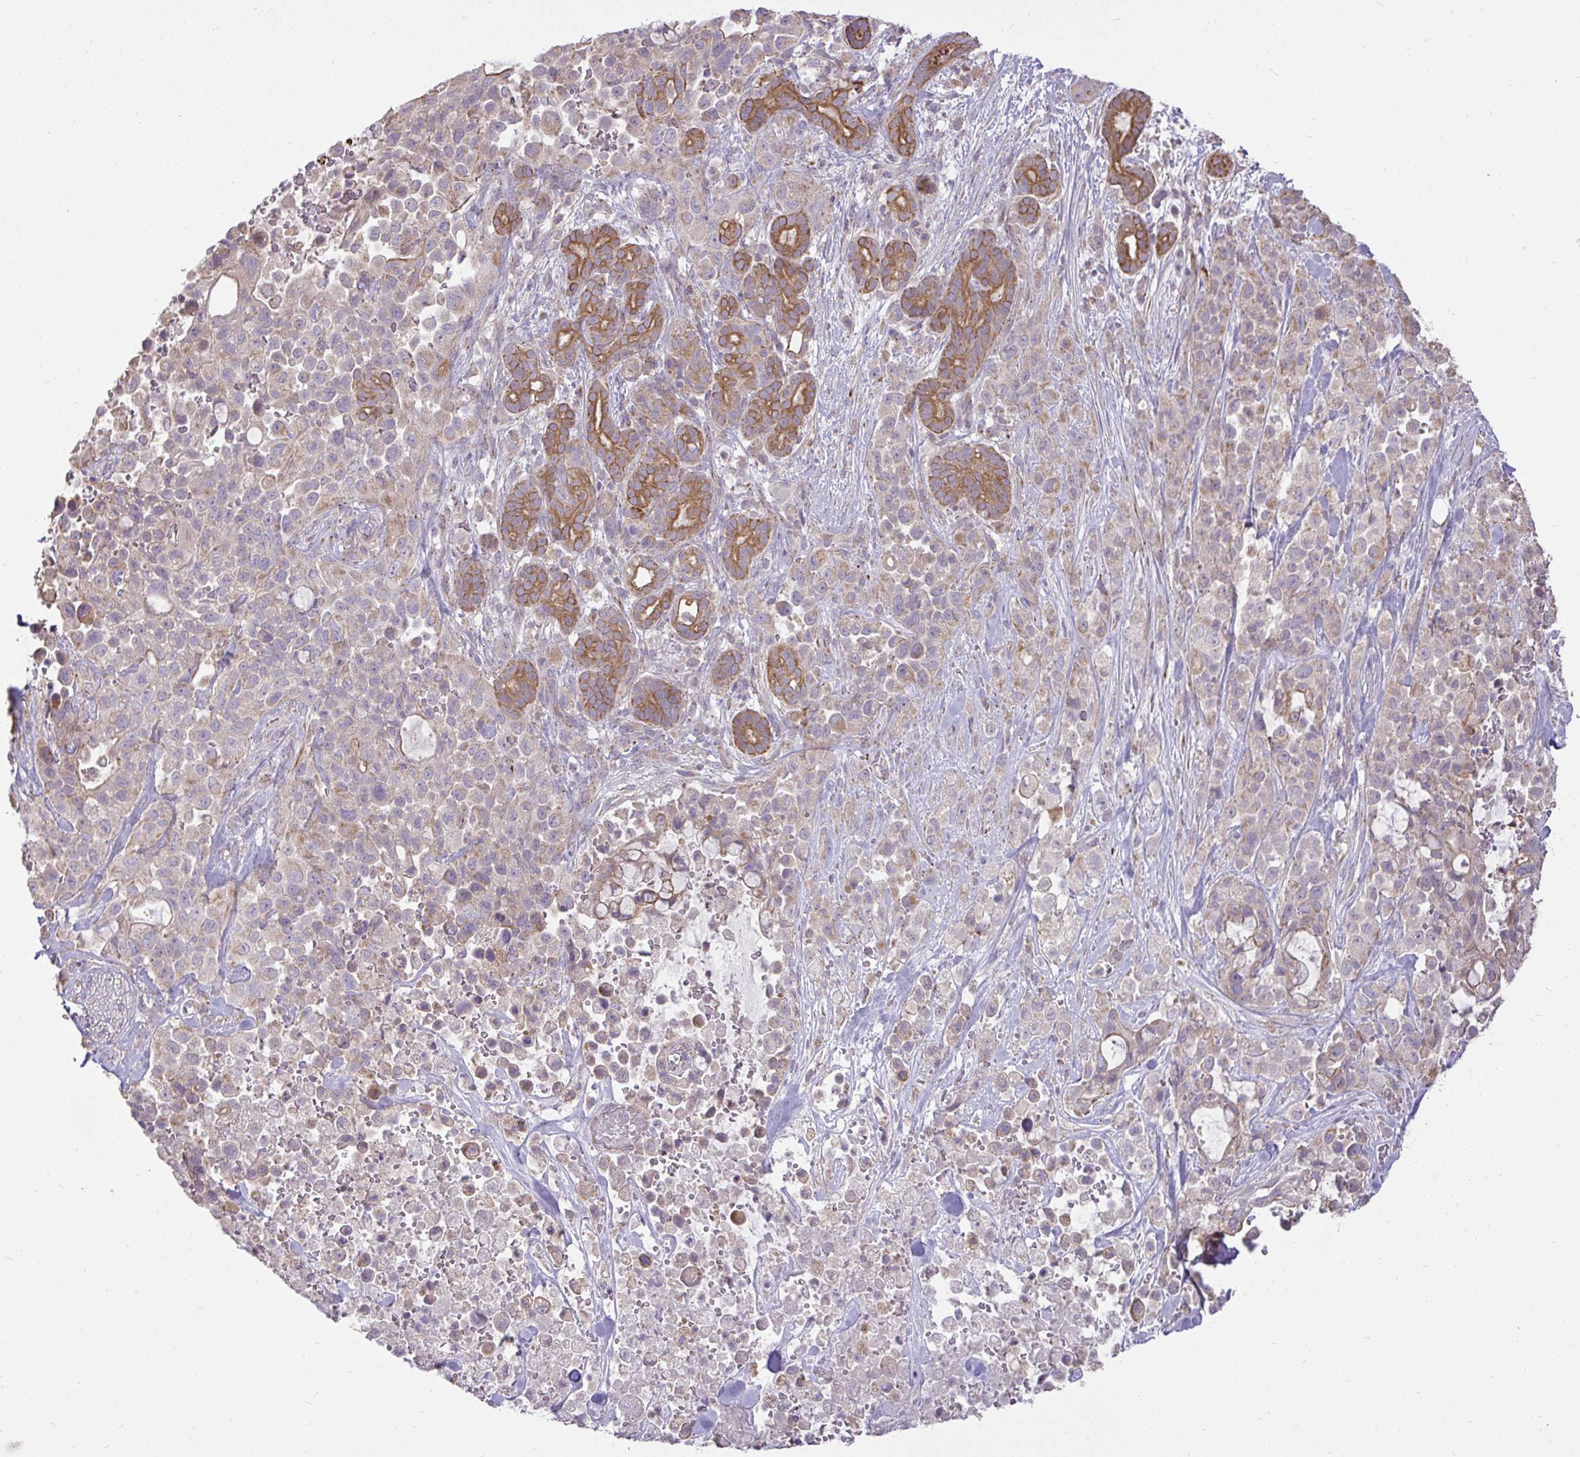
{"staining": {"intensity": "weak", "quantity": "25%-75%", "location": "cytoplasmic/membranous"}, "tissue": "pancreatic cancer", "cell_type": "Tumor cells", "image_type": "cancer", "snomed": [{"axis": "morphology", "description": "Adenocarcinoma, NOS"}, {"axis": "topography", "description": "Pancreas"}], "caption": "Immunohistochemical staining of human pancreatic adenocarcinoma displays low levels of weak cytoplasmic/membranous positivity in about 25%-75% of tumor cells. (DAB IHC with brightfield microscopy, high magnification).", "gene": "STRIP1", "patient": {"sex": "male", "age": 44}}